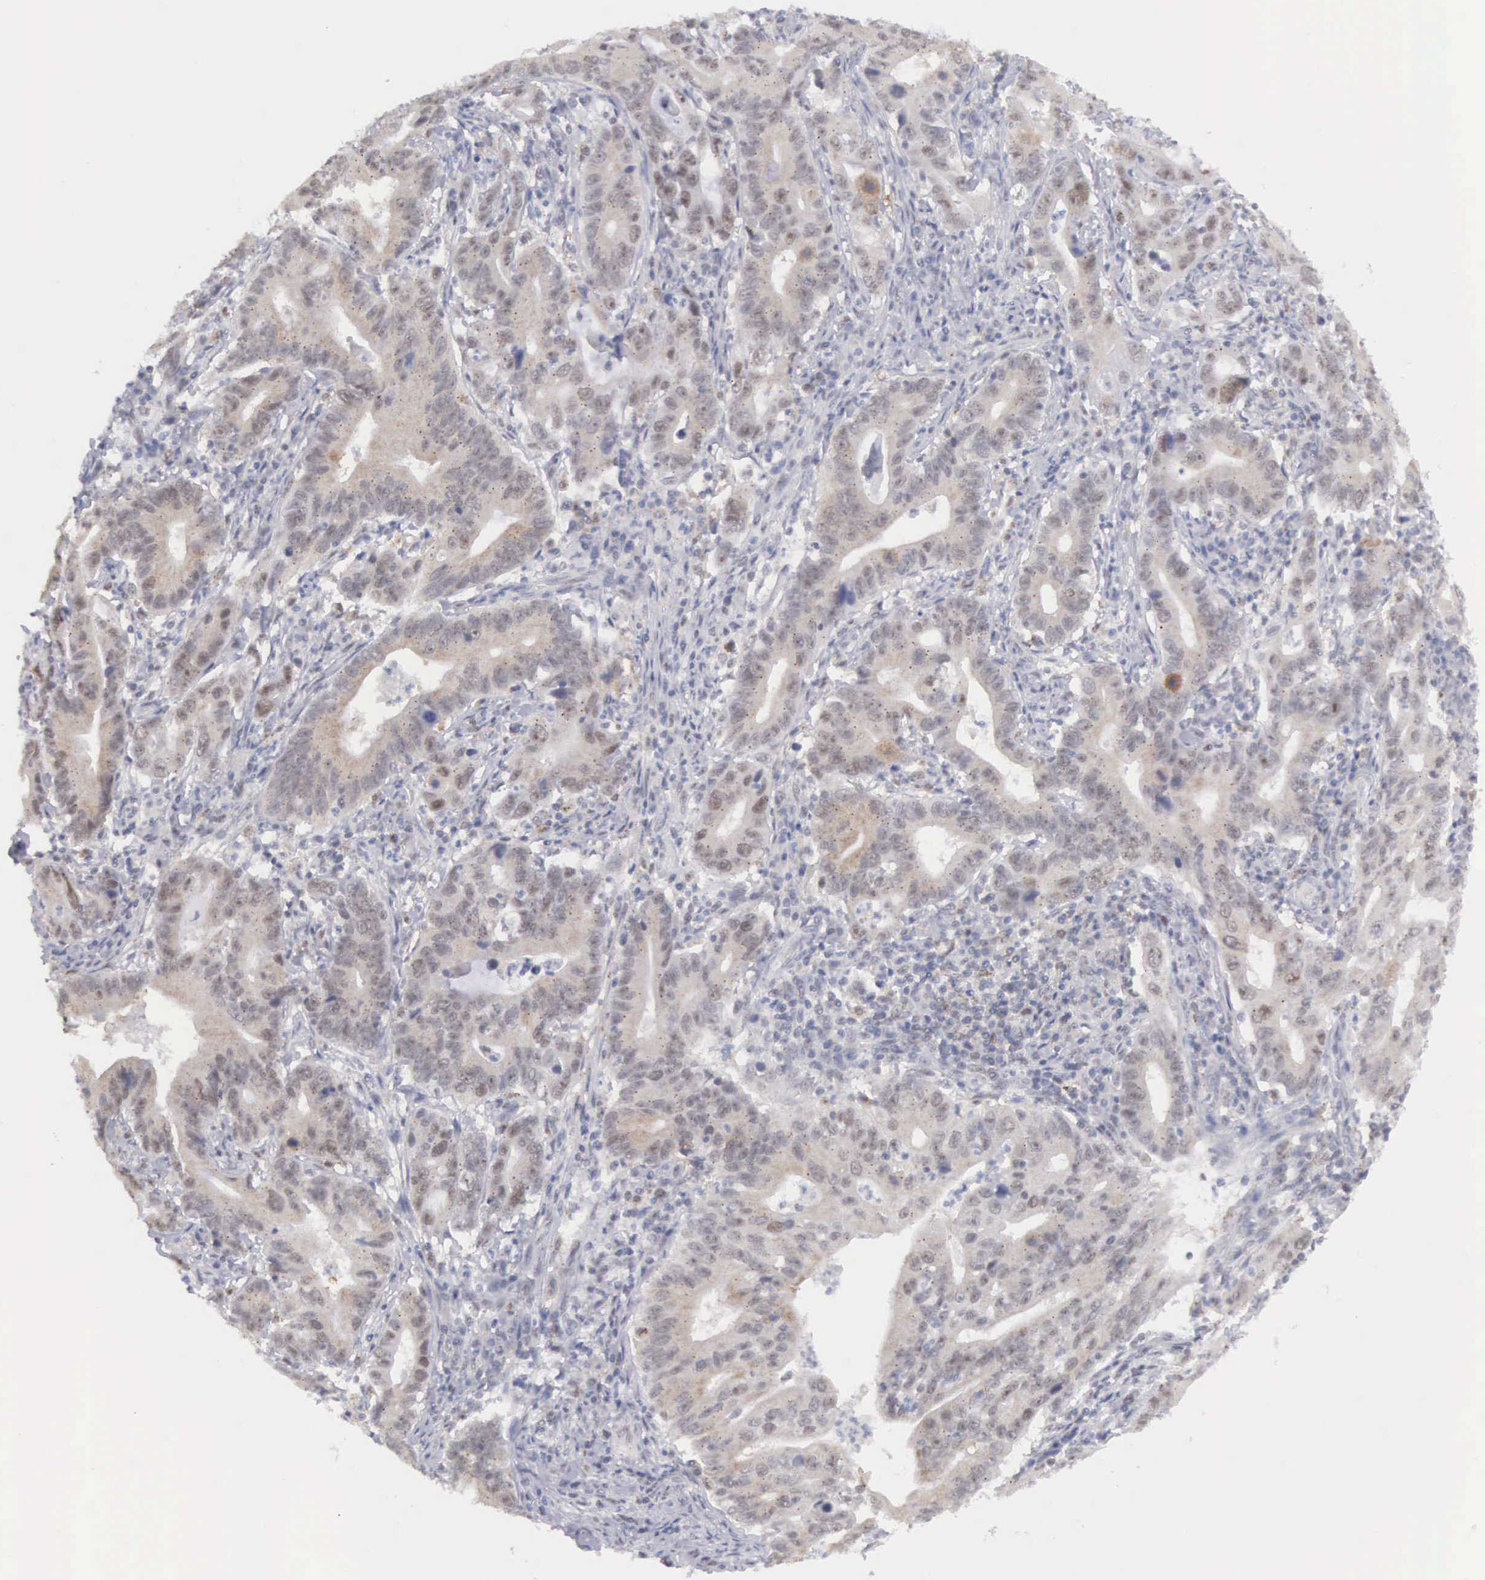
{"staining": {"intensity": "weak", "quantity": "25%-75%", "location": "cytoplasmic/membranous,nuclear"}, "tissue": "stomach cancer", "cell_type": "Tumor cells", "image_type": "cancer", "snomed": [{"axis": "morphology", "description": "Adenocarcinoma, NOS"}, {"axis": "topography", "description": "Stomach, upper"}], "caption": "Brown immunohistochemical staining in stomach cancer (adenocarcinoma) shows weak cytoplasmic/membranous and nuclear positivity in approximately 25%-75% of tumor cells.", "gene": "MNAT1", "patient": {"sex": "male", "age": 63}}